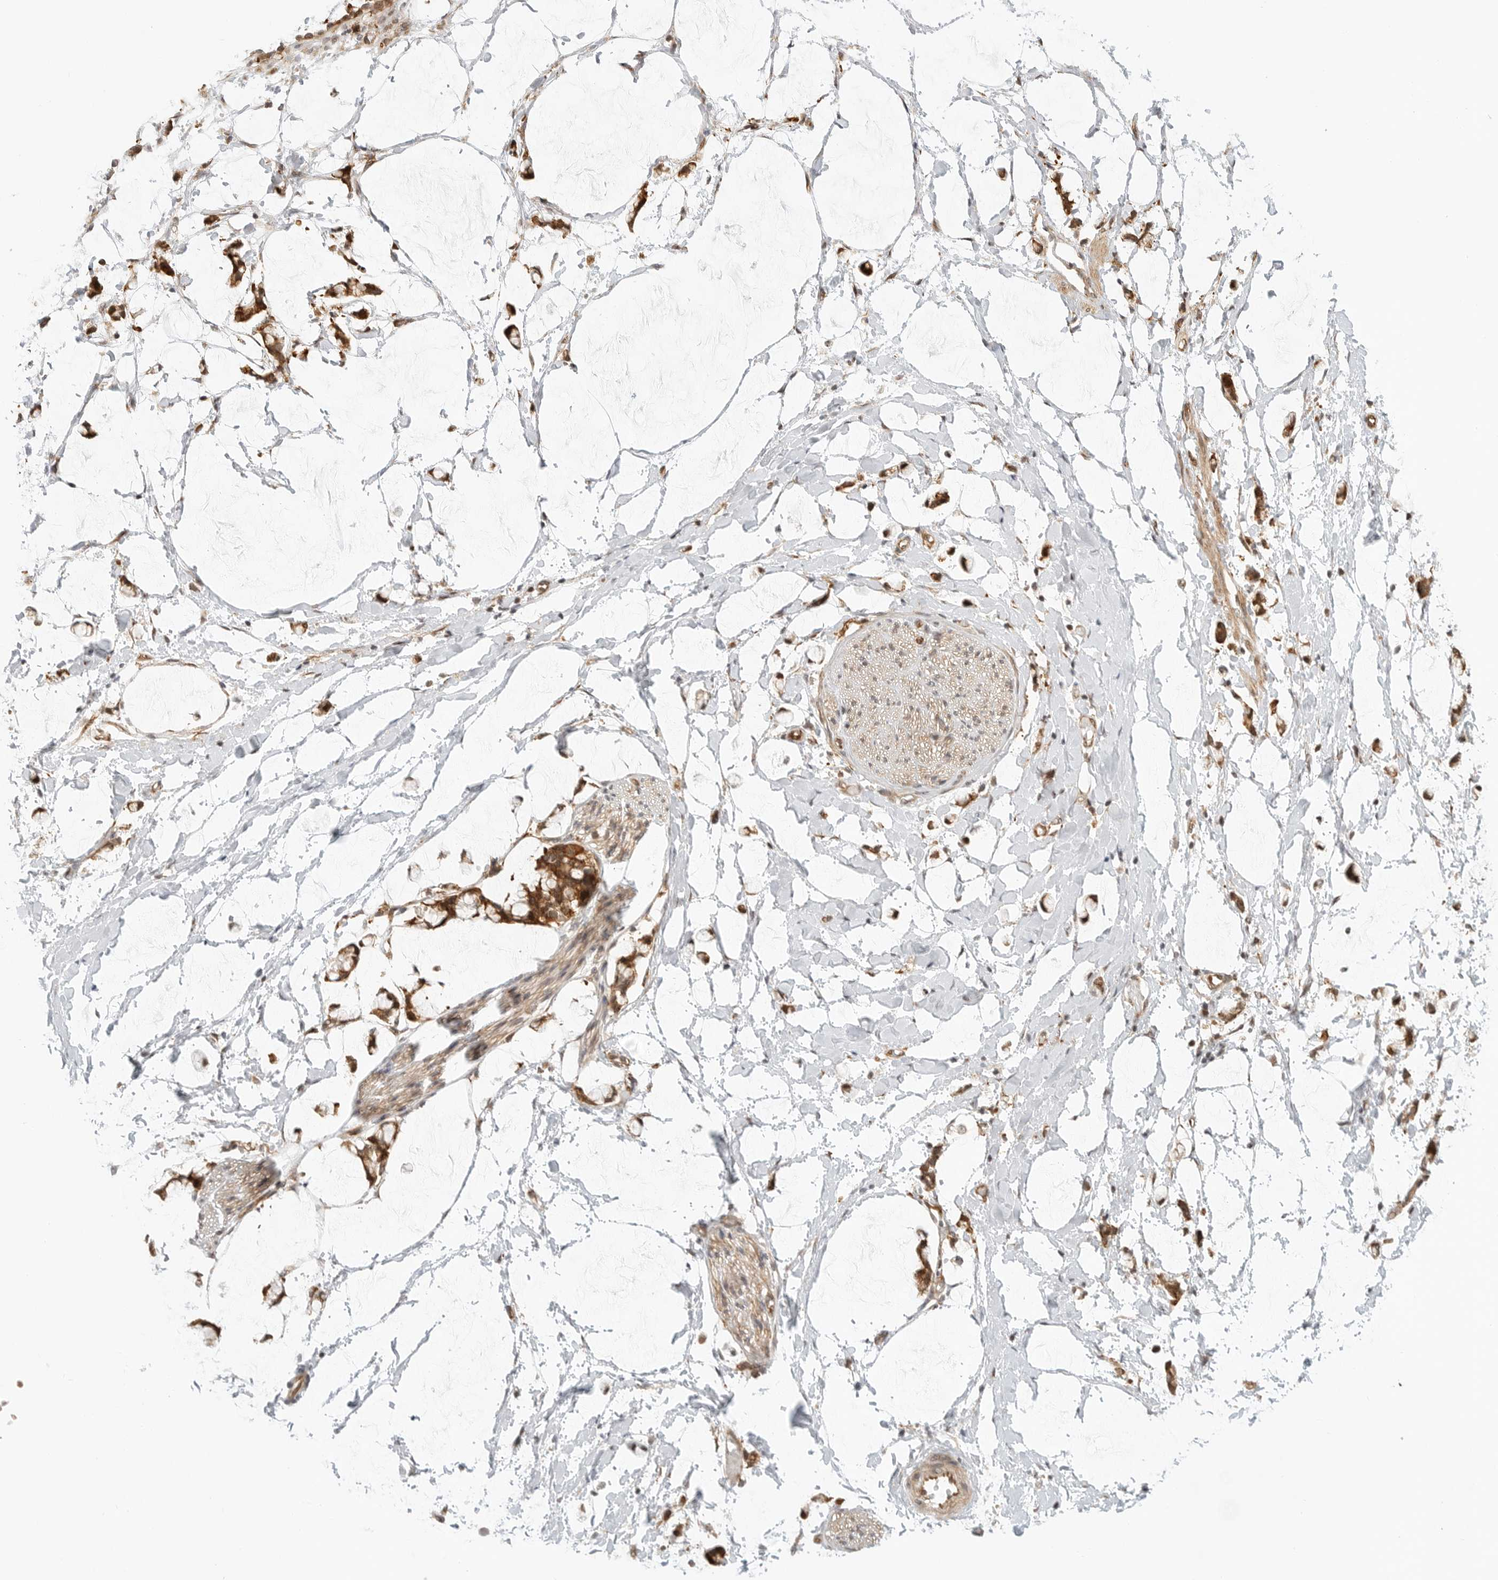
{"staining": {"intensity": "weak", "quantity": "25%-75%", "location": "cytoplasmic/membranous"}, "tissue": "adipose tissue", "cell_type": "Adipocytes", "image_type": "normal", "snomed": [{"axis": "morphology", "description": "Normal tissue, NOS"}, {"axis": "morphology", "description": "Adenocarcinoma, NOS"}, {"axis": "topography", "description": "Colon"}, {"axis": "topography", "description": "Peripheral nerve tissue"}], "caption": "A micrograph showing weak cytoplasmic/membranous expression in approximately 25%-75% of adipocytes in benign adipose tissue, as visualized by brown immunohistochemical staining.", "gene": "DSCC1", "patient": {"sex": "male", "age": 14}}